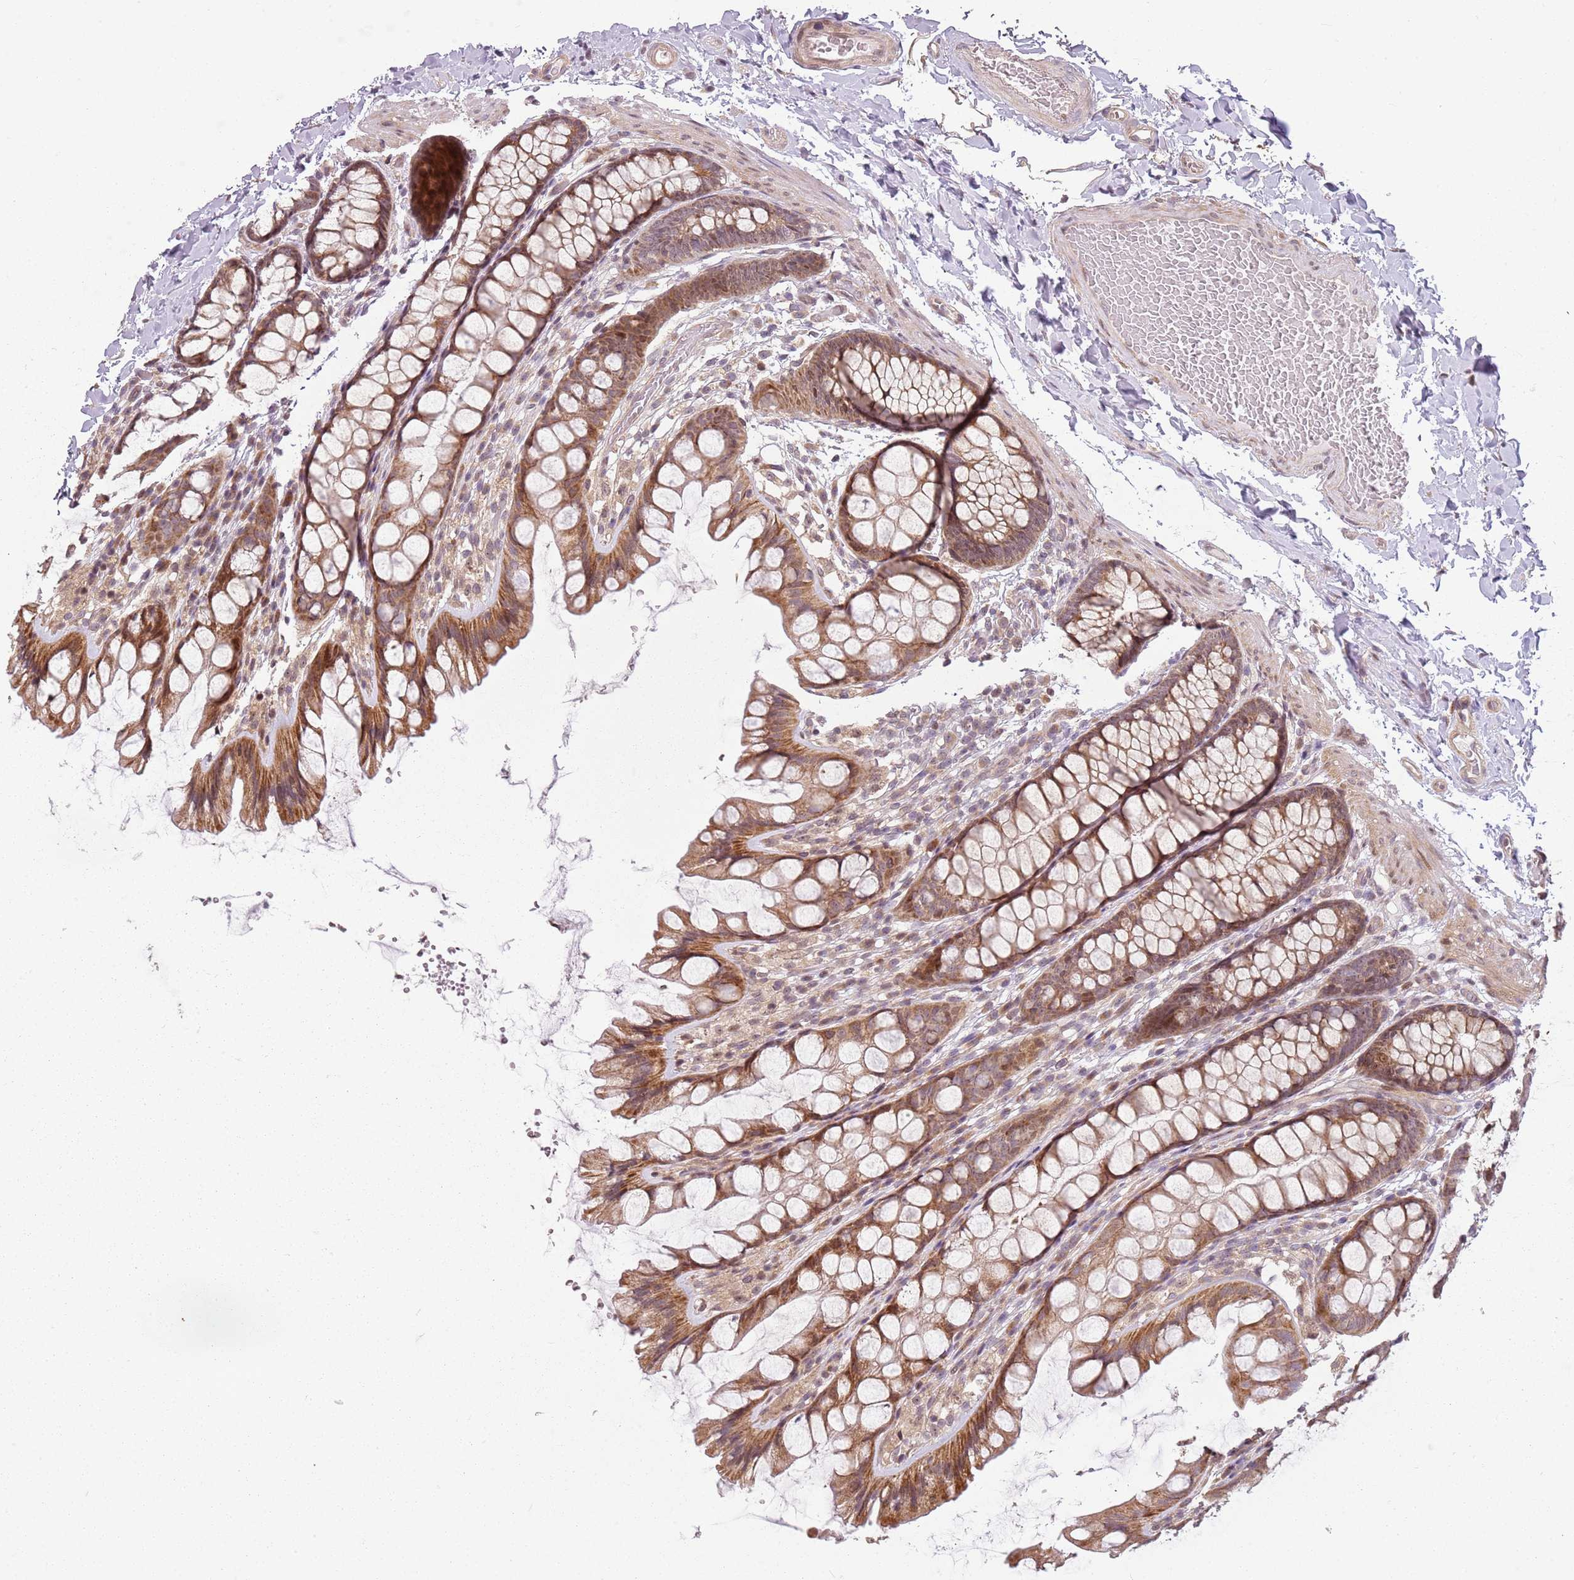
{"staining": {"intensity": "moderate", "quantity": ">75%", "location": "cytoplasmic/membranous"}, "tissue": "colon", "cell_type": "Endothelial cells", "image_type": "normal", "snomed": [{"axis": "morphology", "description": "Normal tissue, NOS"}, {"axis": "topography", "description": "Colon"}], "caption": "Approximately >75% of endothelial cells in benign colon reveal moderate cytoplasmic/membranous protein expression as visualized by brown immunohistochemical staining.", "gene": "CHURC1", "patient": {"sex": "male", "age": 47}}